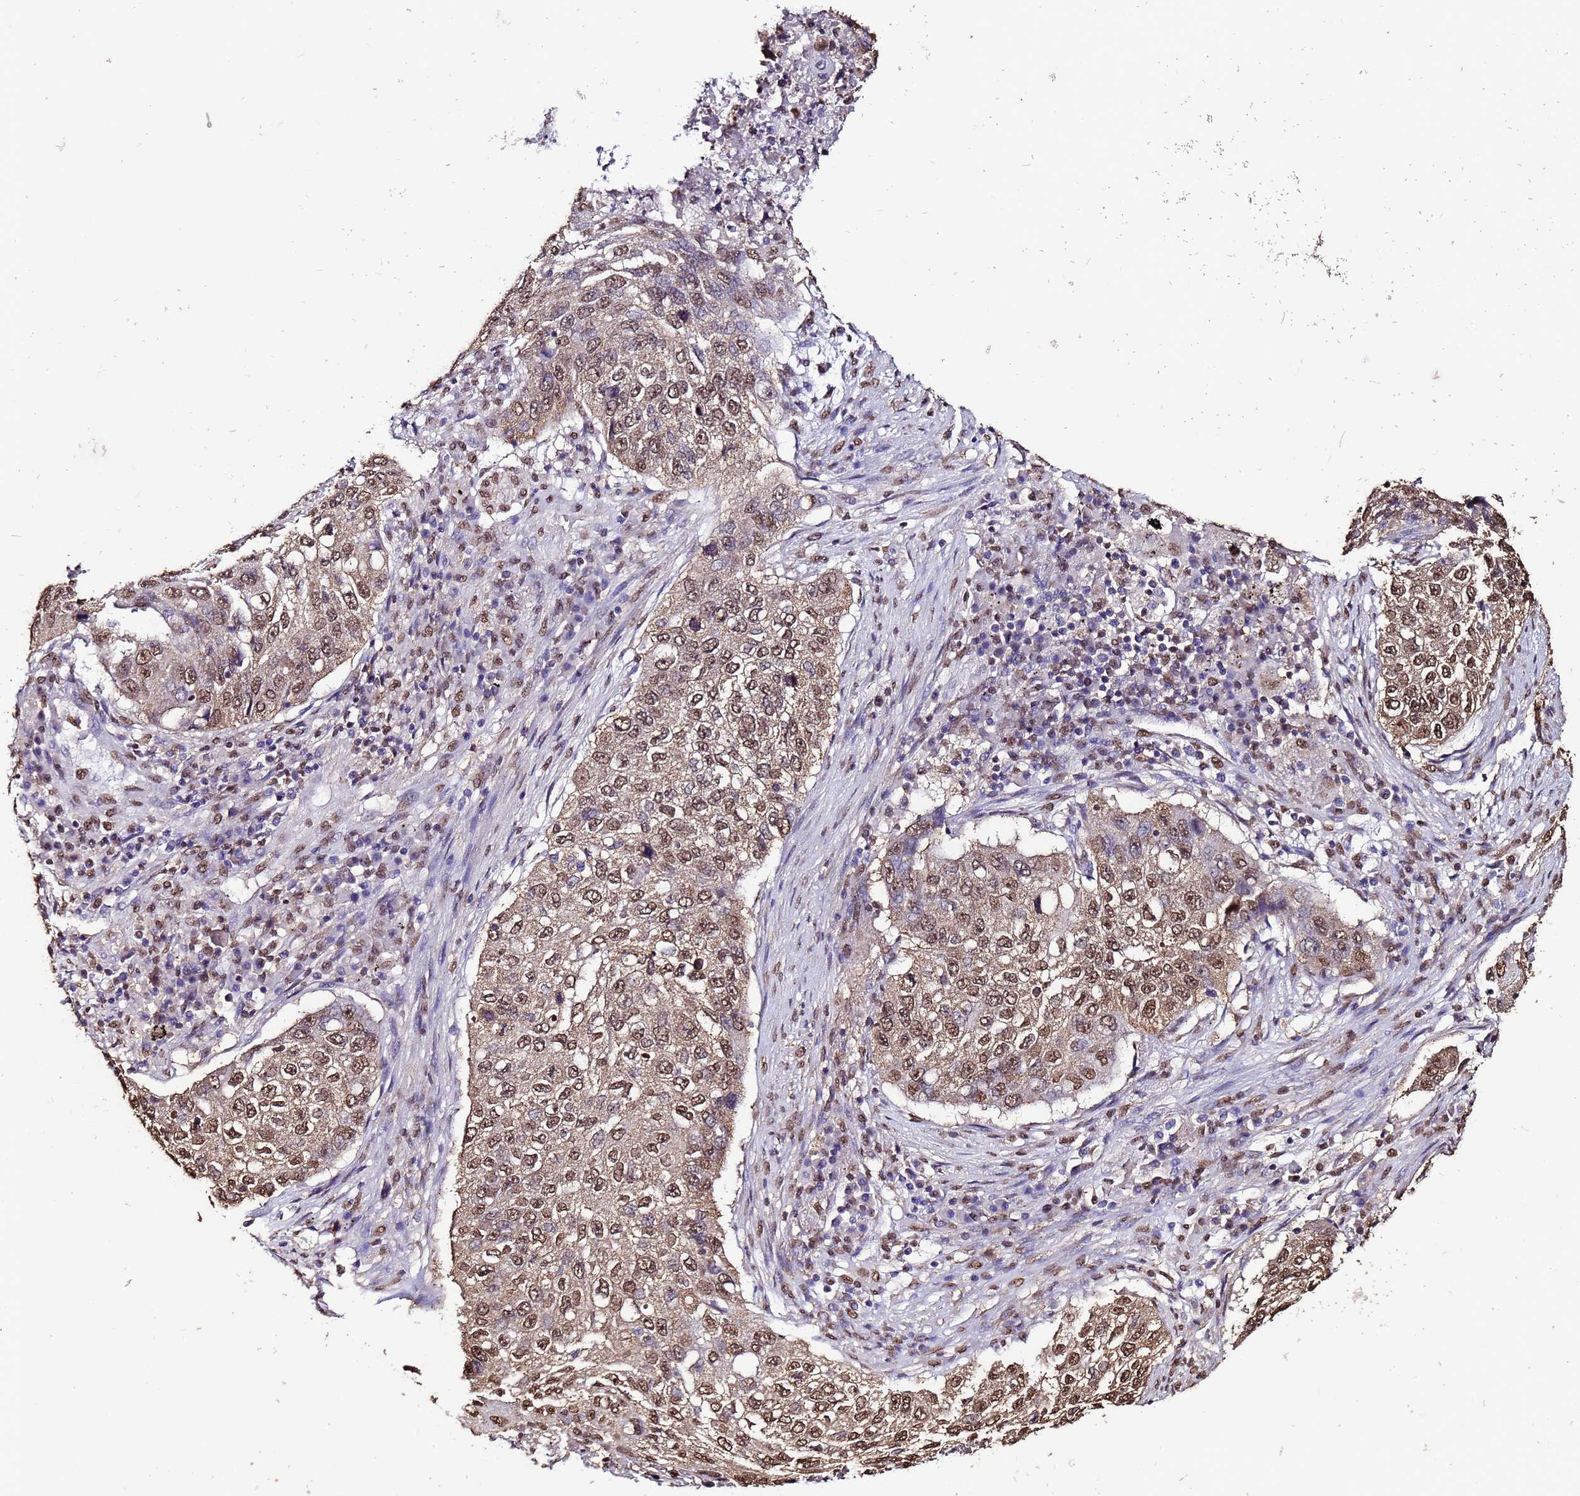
{"staining": {"intensity": "moderate", "quantity": ">75%", "location": "nuclear"}, "tissue": "lung cancer", "cell_type": "Tumor cells", "image_type": "cancer", "snomed": [{"axis": "morphology", "description": "Squamous cell carcinoma, NOS"}, {"axis": "topography", "description": "Lung"}], "caption": "Human lung squamous cell carcinoma stained for a protein (brown) displays moderate nuclear positive staining in about >75% of tumor cells.", "gene": "TRIP6", "patient": {"sex": "female", "age": 63}}